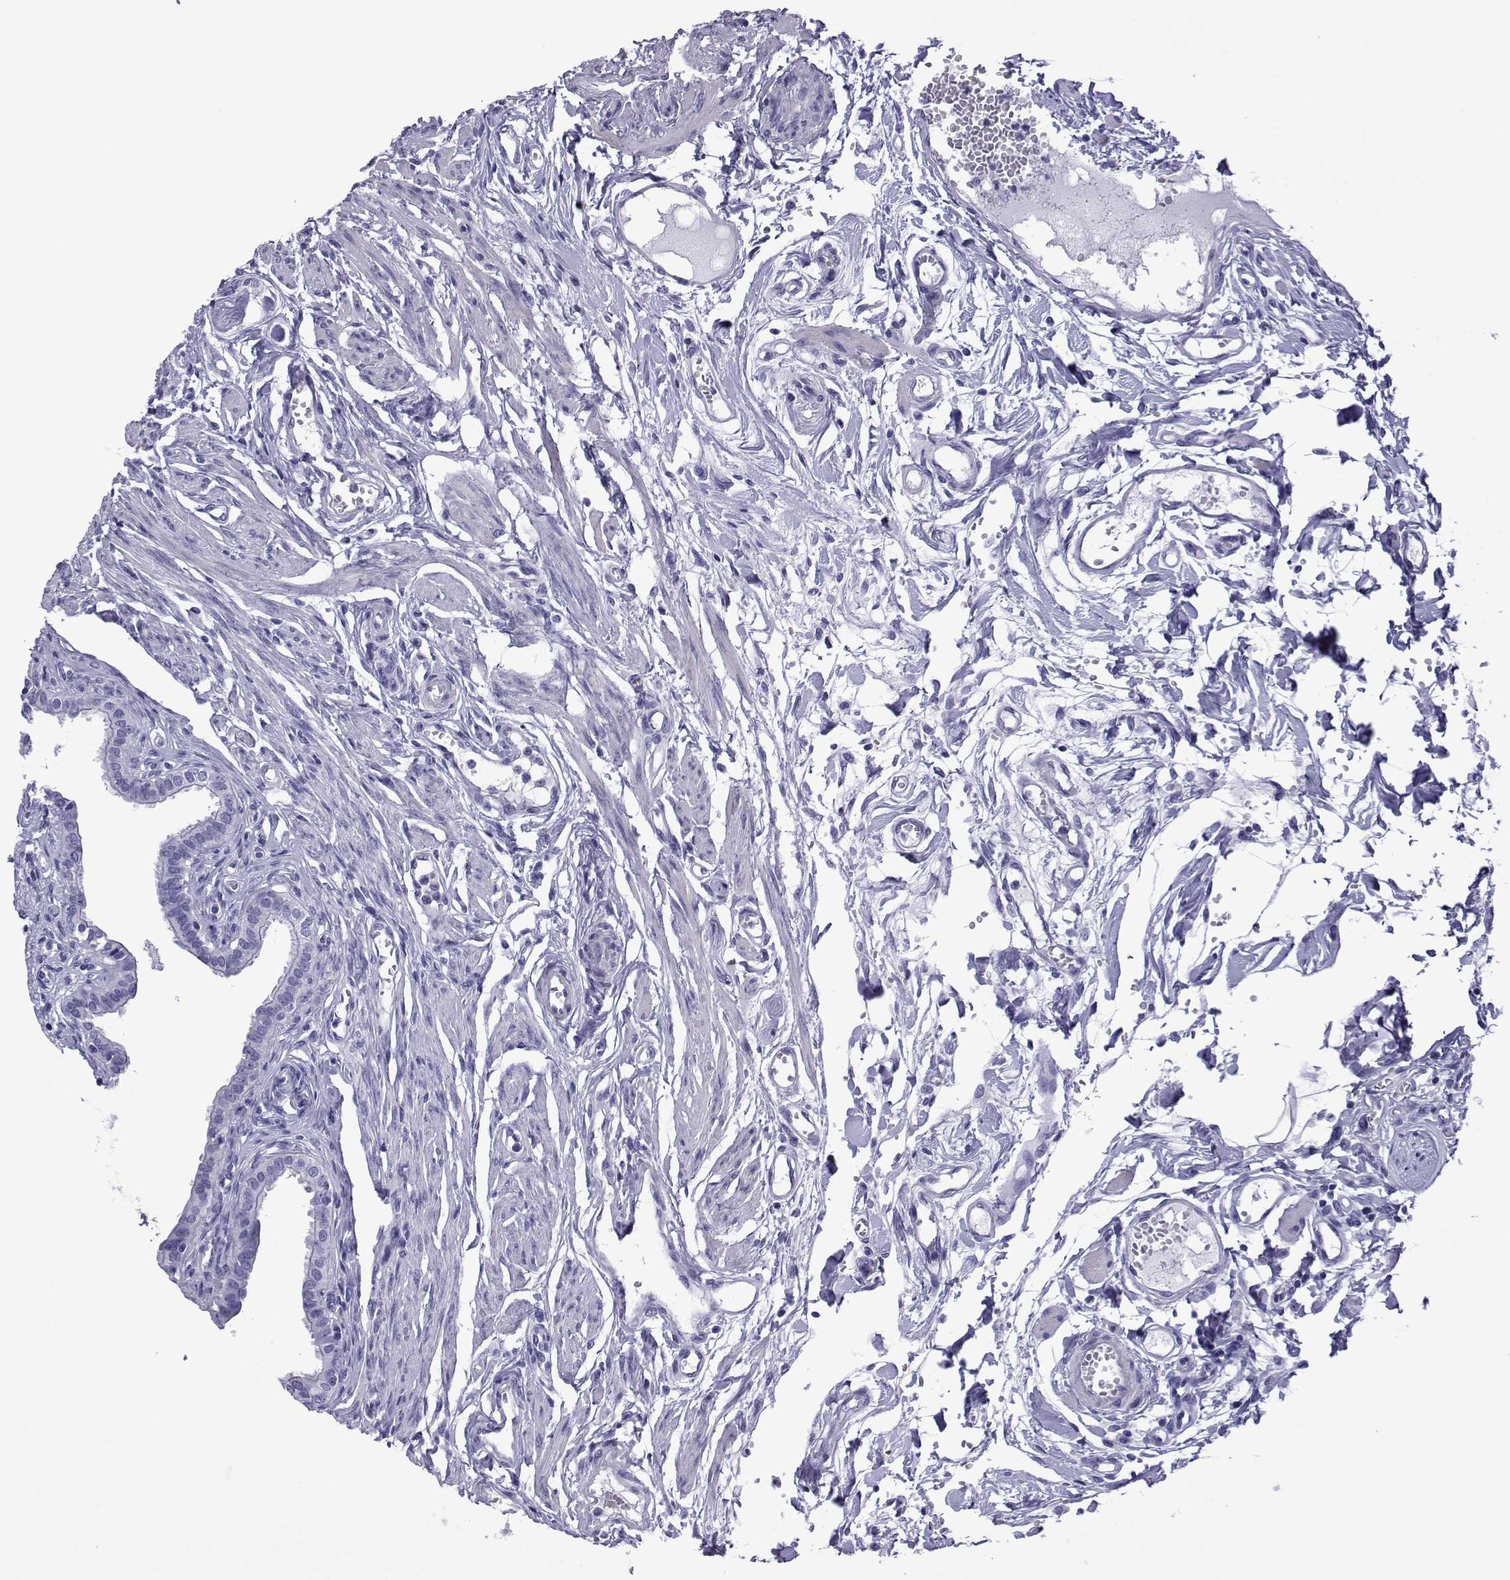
{"staining": {"intensity": "negative", "quantity": "none", "location": "none"}, "tissue": "fallopian tube", "cell_type": "Glandular cells", "image_type": "normal", "snomed": [{"axis": "morphology", "description": "Normal tissue, NOS"}, {"axis": "morphology", "description": "Carcinoma, endometroid"}, {"axis": "topography", "description": "Fallopian tube"}, {"axis": "topography", "description": "Ovary"}], "caption": "This is an immunohistochemistry image of normal fallopian tube. There is no staining in glandular cells.", "gene": "SPANXA1", "patient": {"sex": "female", "age": 42}}